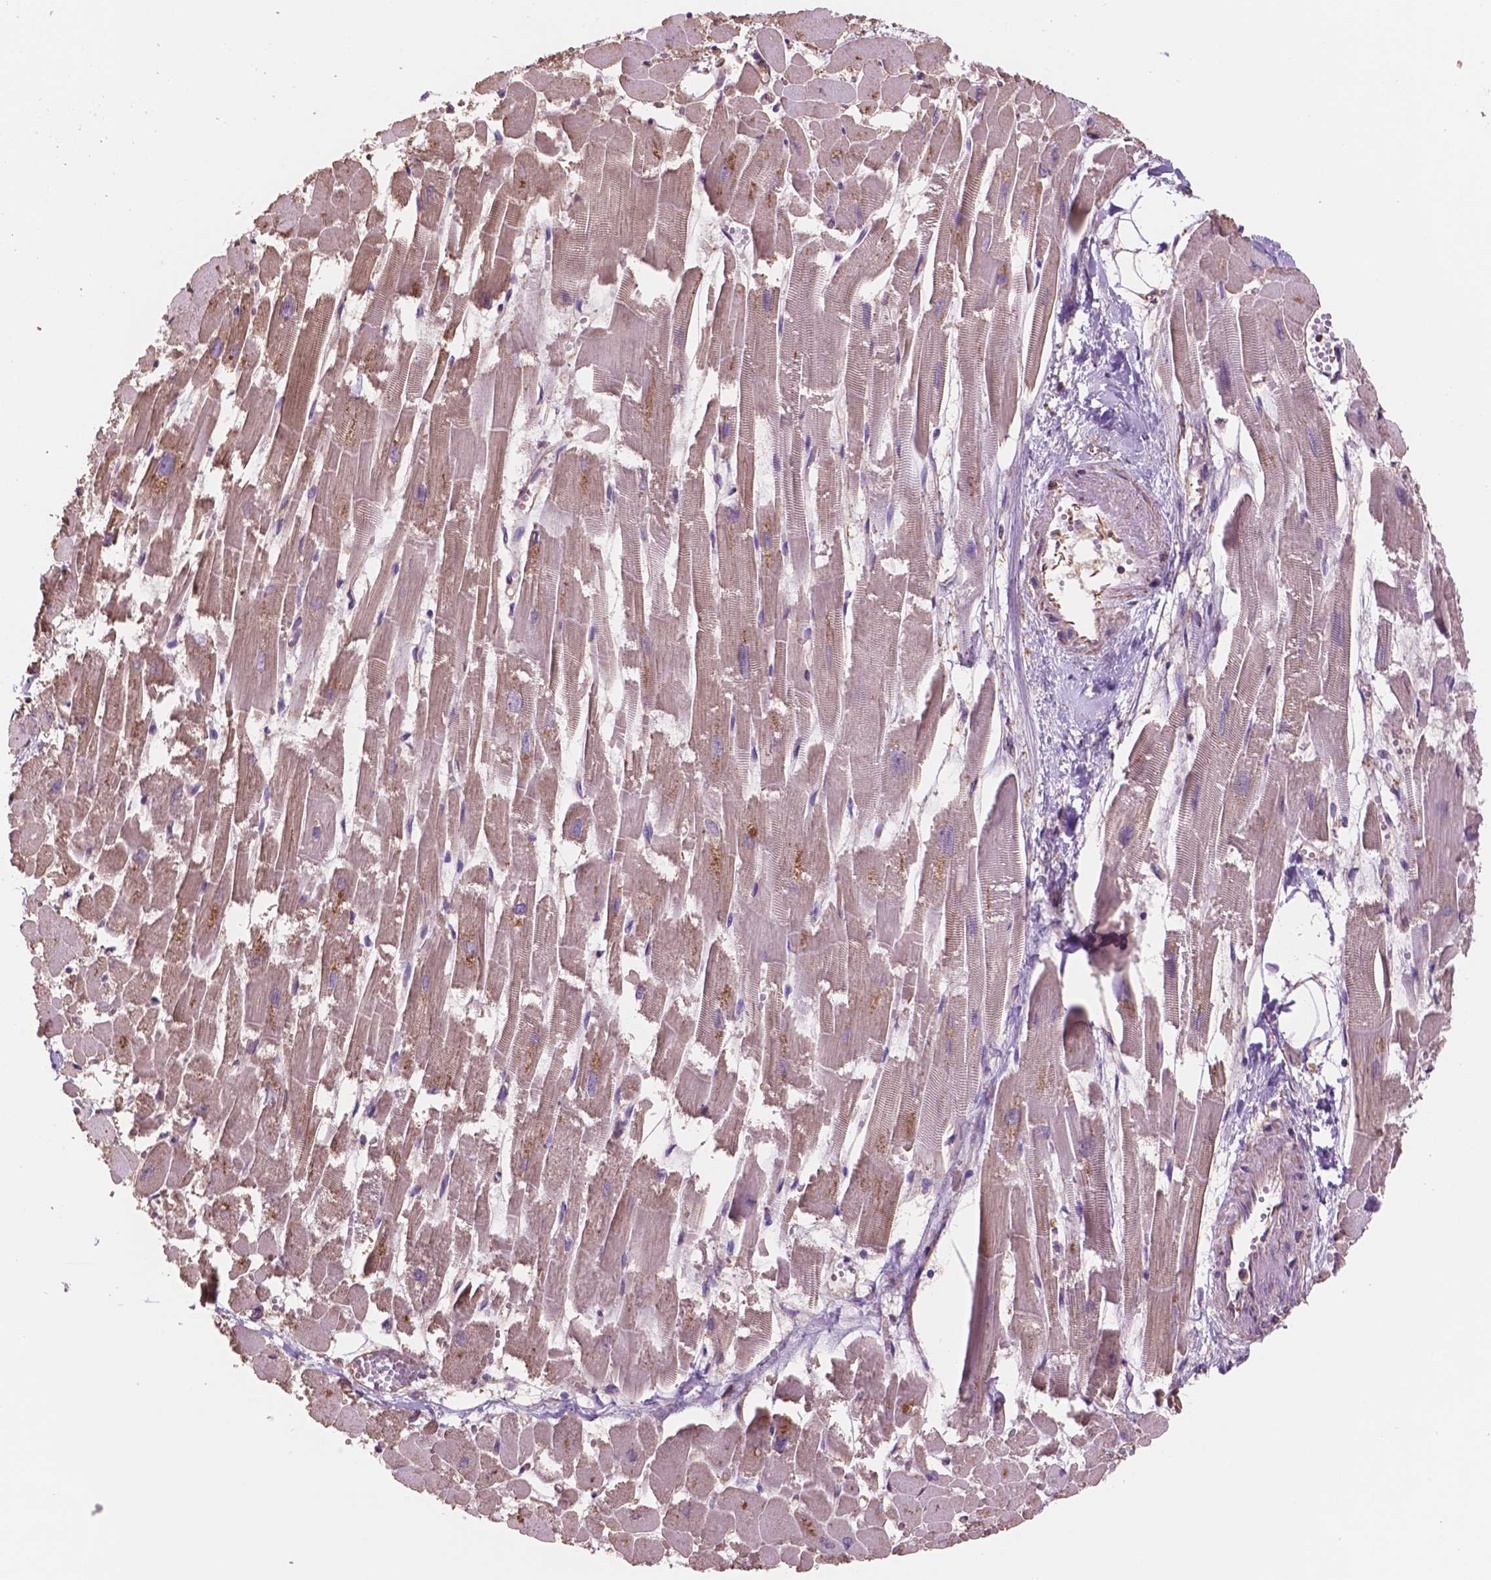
{"staining": {"intensity": "negative", "quantity": "none", "location": "none"}, "tissue": "heart muscle", "cell_type": "Cardiomyocytes", "image_type": "normal", "snomed": [{"axis": "morphology", "description": "Normal tissue, NOS"}, {"axis": "topography", "description": "Heart"}], "caption": "Heart muscle stained for a protein using immunohistochemistry exhibits no positivity cardiomyocytes.", "gene": "NIPA2", "patient": {"sex": "female", "age": 52}}